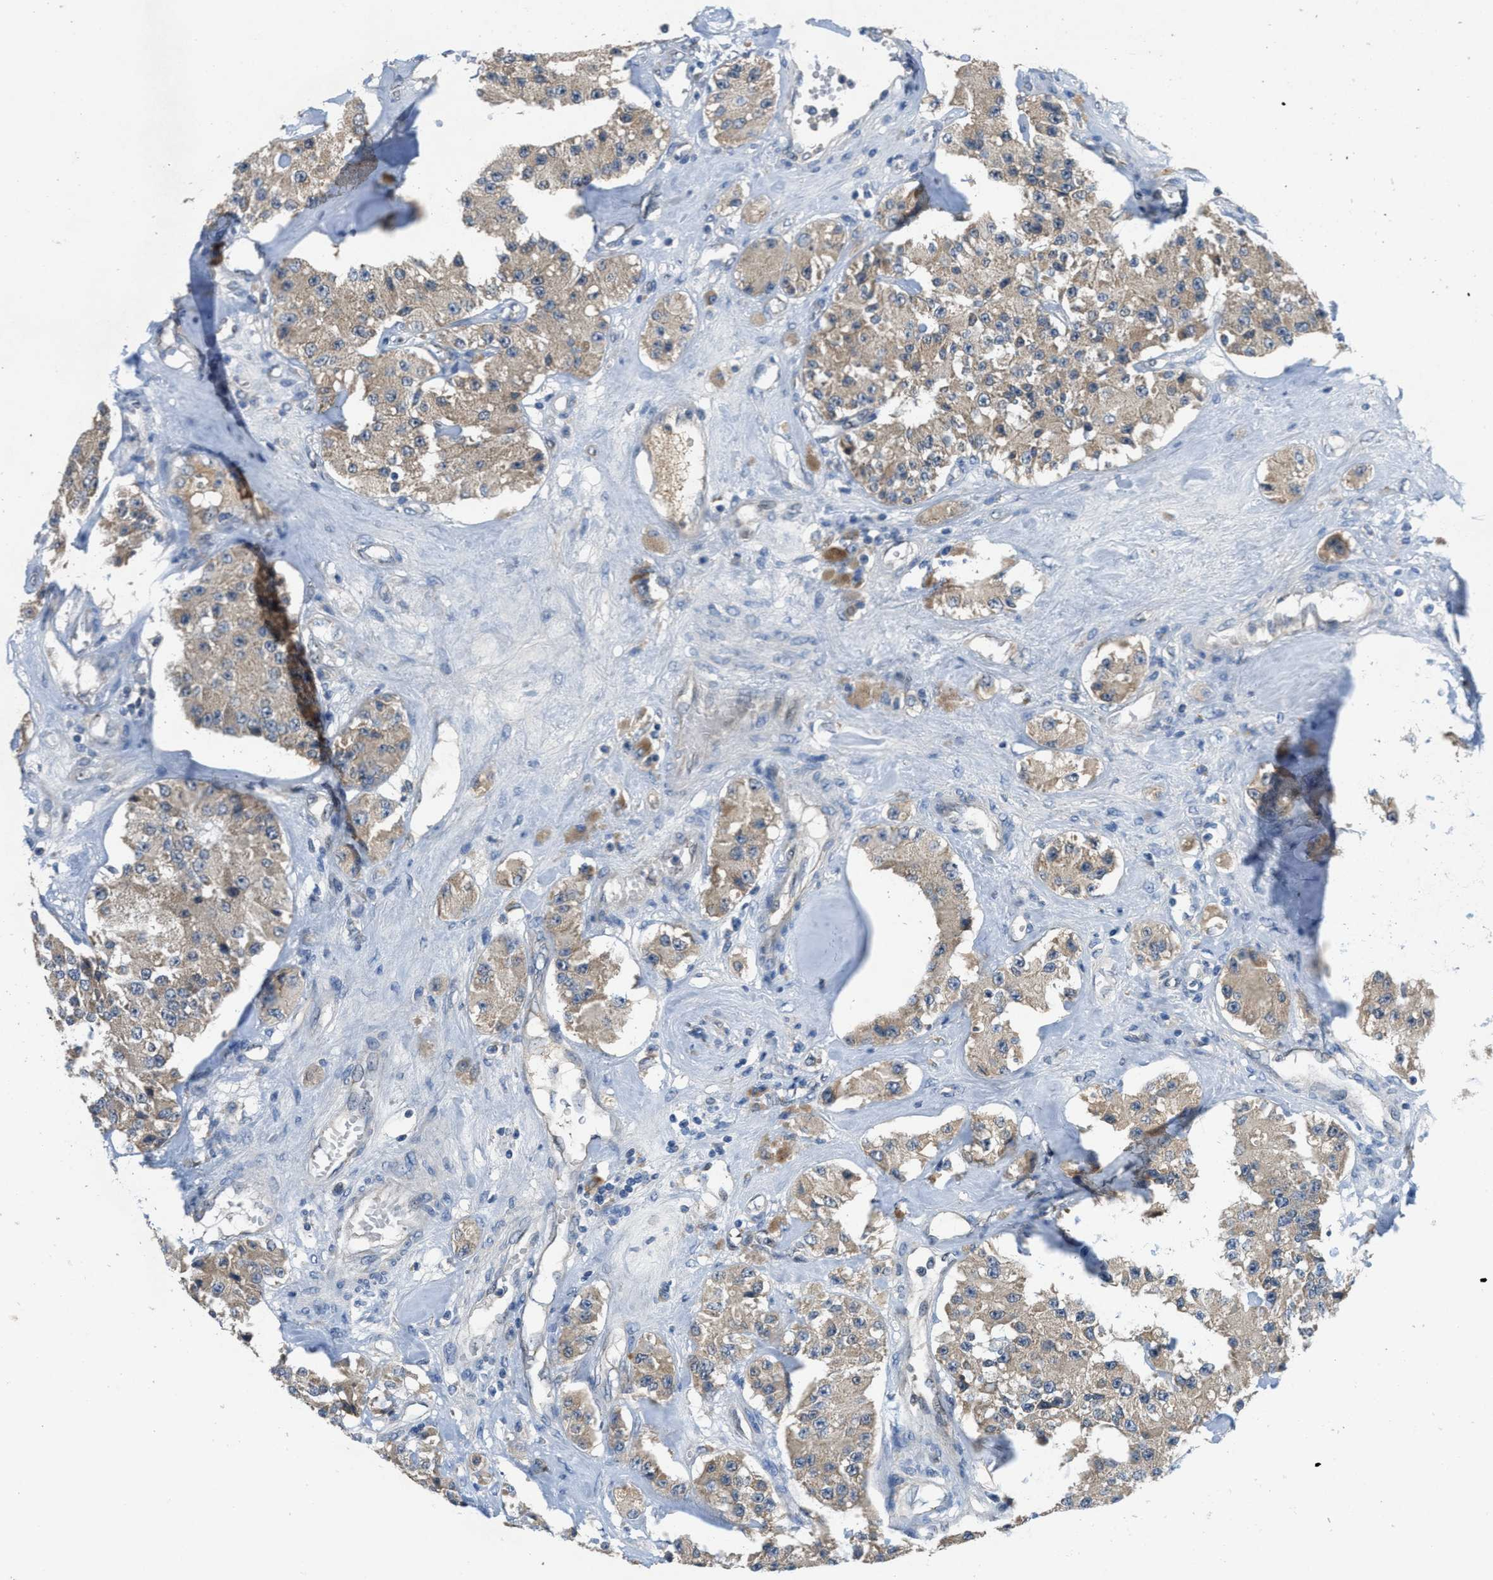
{"staining": {"intensity": "weak", "quantity": ">75%", "location": "cytoplasmic/membranous"}, "tissue": "carcinoid", "cell_type": "Tumor cells", "image_type": "cancer", "snomed": [{"axis": "morphology", "description": "Carcinoid, malignant, NOS"}, {"axis": "topography", "description": "Pancreas"}], "caption": "About >75% of tumor cells in malignant carcinoid reveal weak cytoplasmic/membranous protein positivity as visualized by brown immunohistochemical staining.", "gene": "PNKD", "patient": {"sex": "male", "age": 41}}